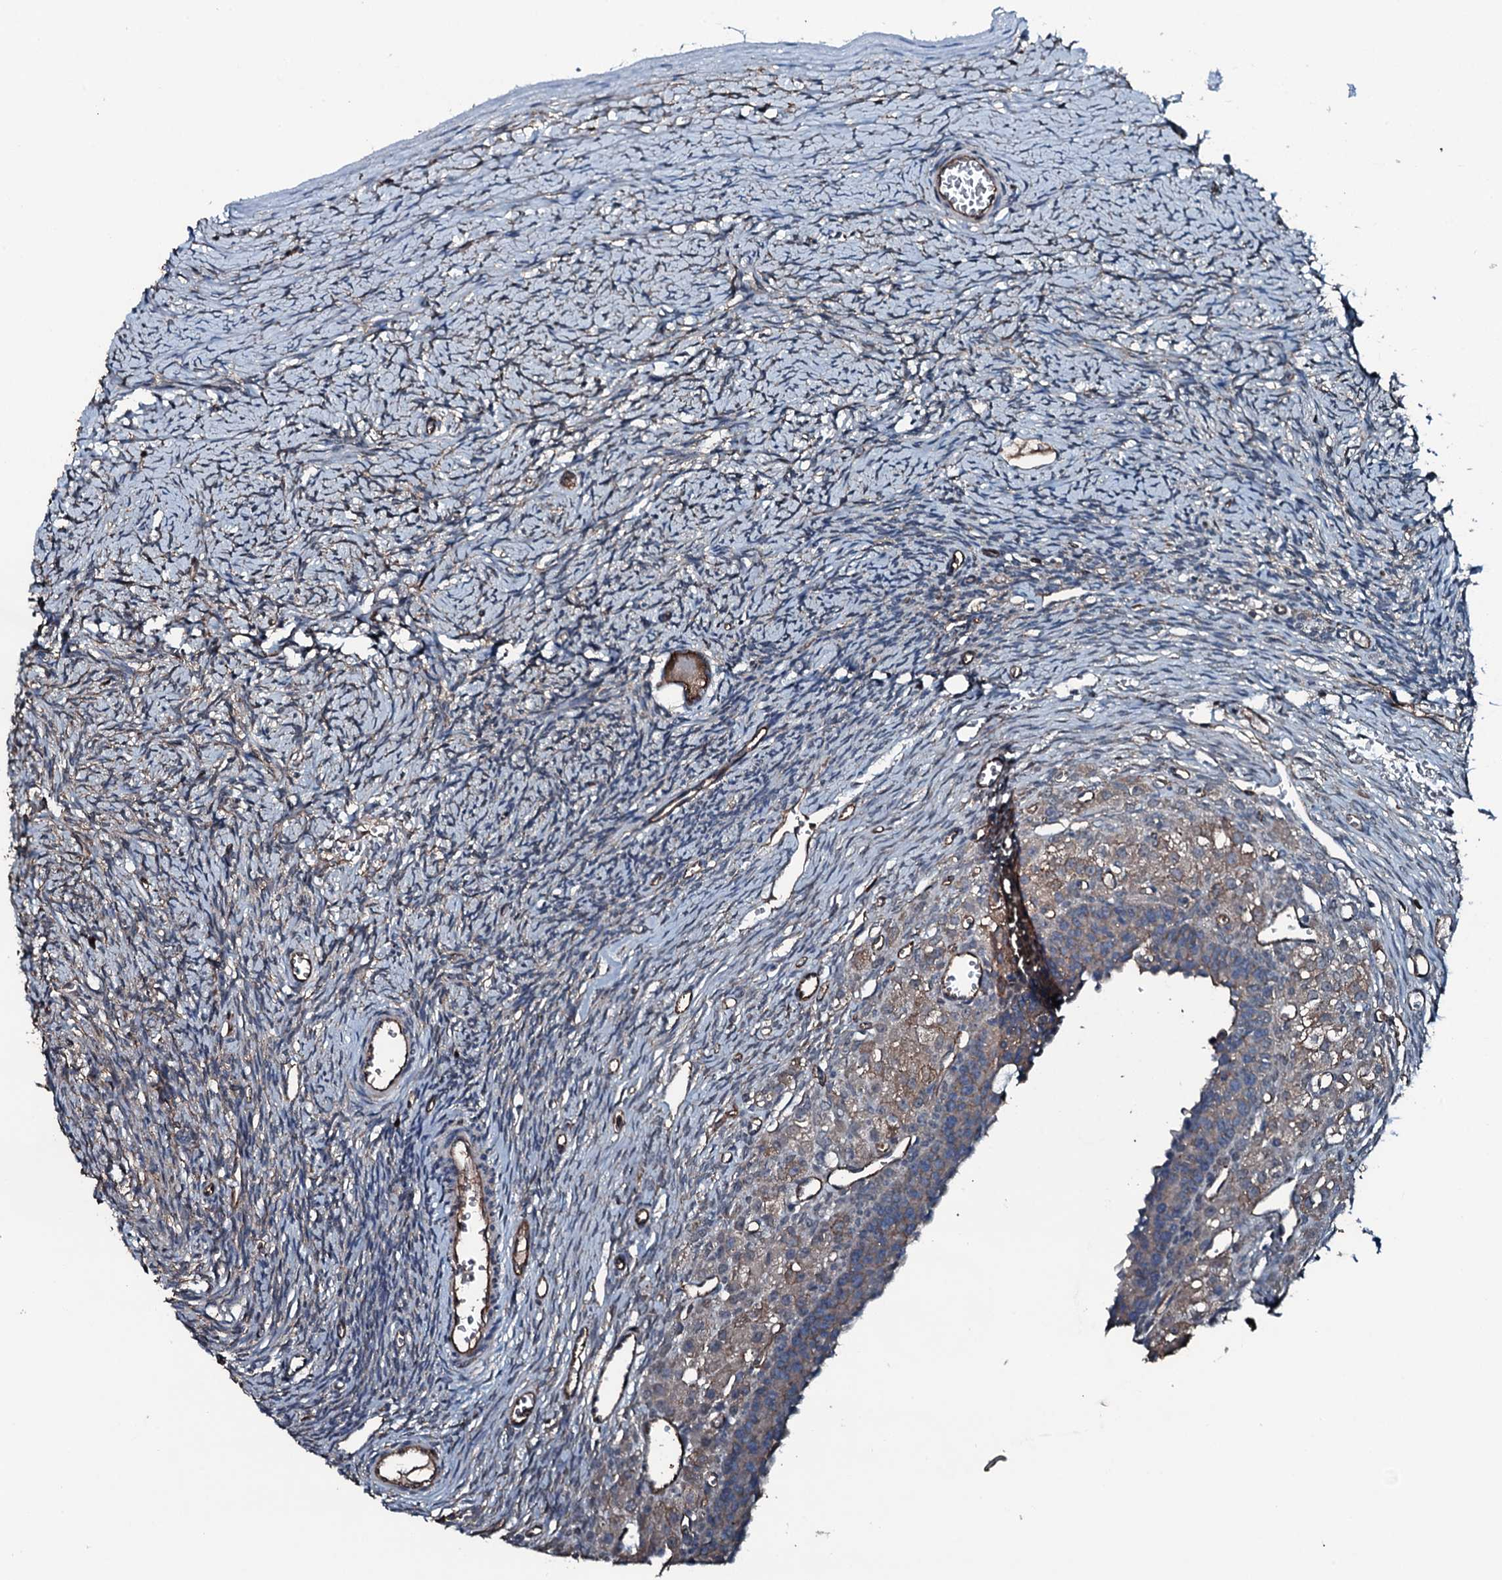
{"staining": {"intensity": "moderate", "quantity": ">75%", "location": "cytoplasmic/membranous"}, "tissue": "ovary", "cell_type": "Follicle cells", "image_type": "normal", "snomed": [{"axis": "morphology", "description": "Normal tissue, NOS"}, {"axis": "topography", "description": "Ovary"}], "caption": "DAB (3,3'-diaminobenzidine) immunohistochemical staining of normal ovary displays moderate cytoplasmic/membranous protein positivity in about >75% of follicle cells. The staining was performed using DAB to visualize the protein expression in brown, while the nuclei were stained in blue with hematoxylin (Magnification: 20x).", "gene": "SLC25A38", "patient": {"sex": "female", "age": 39}}